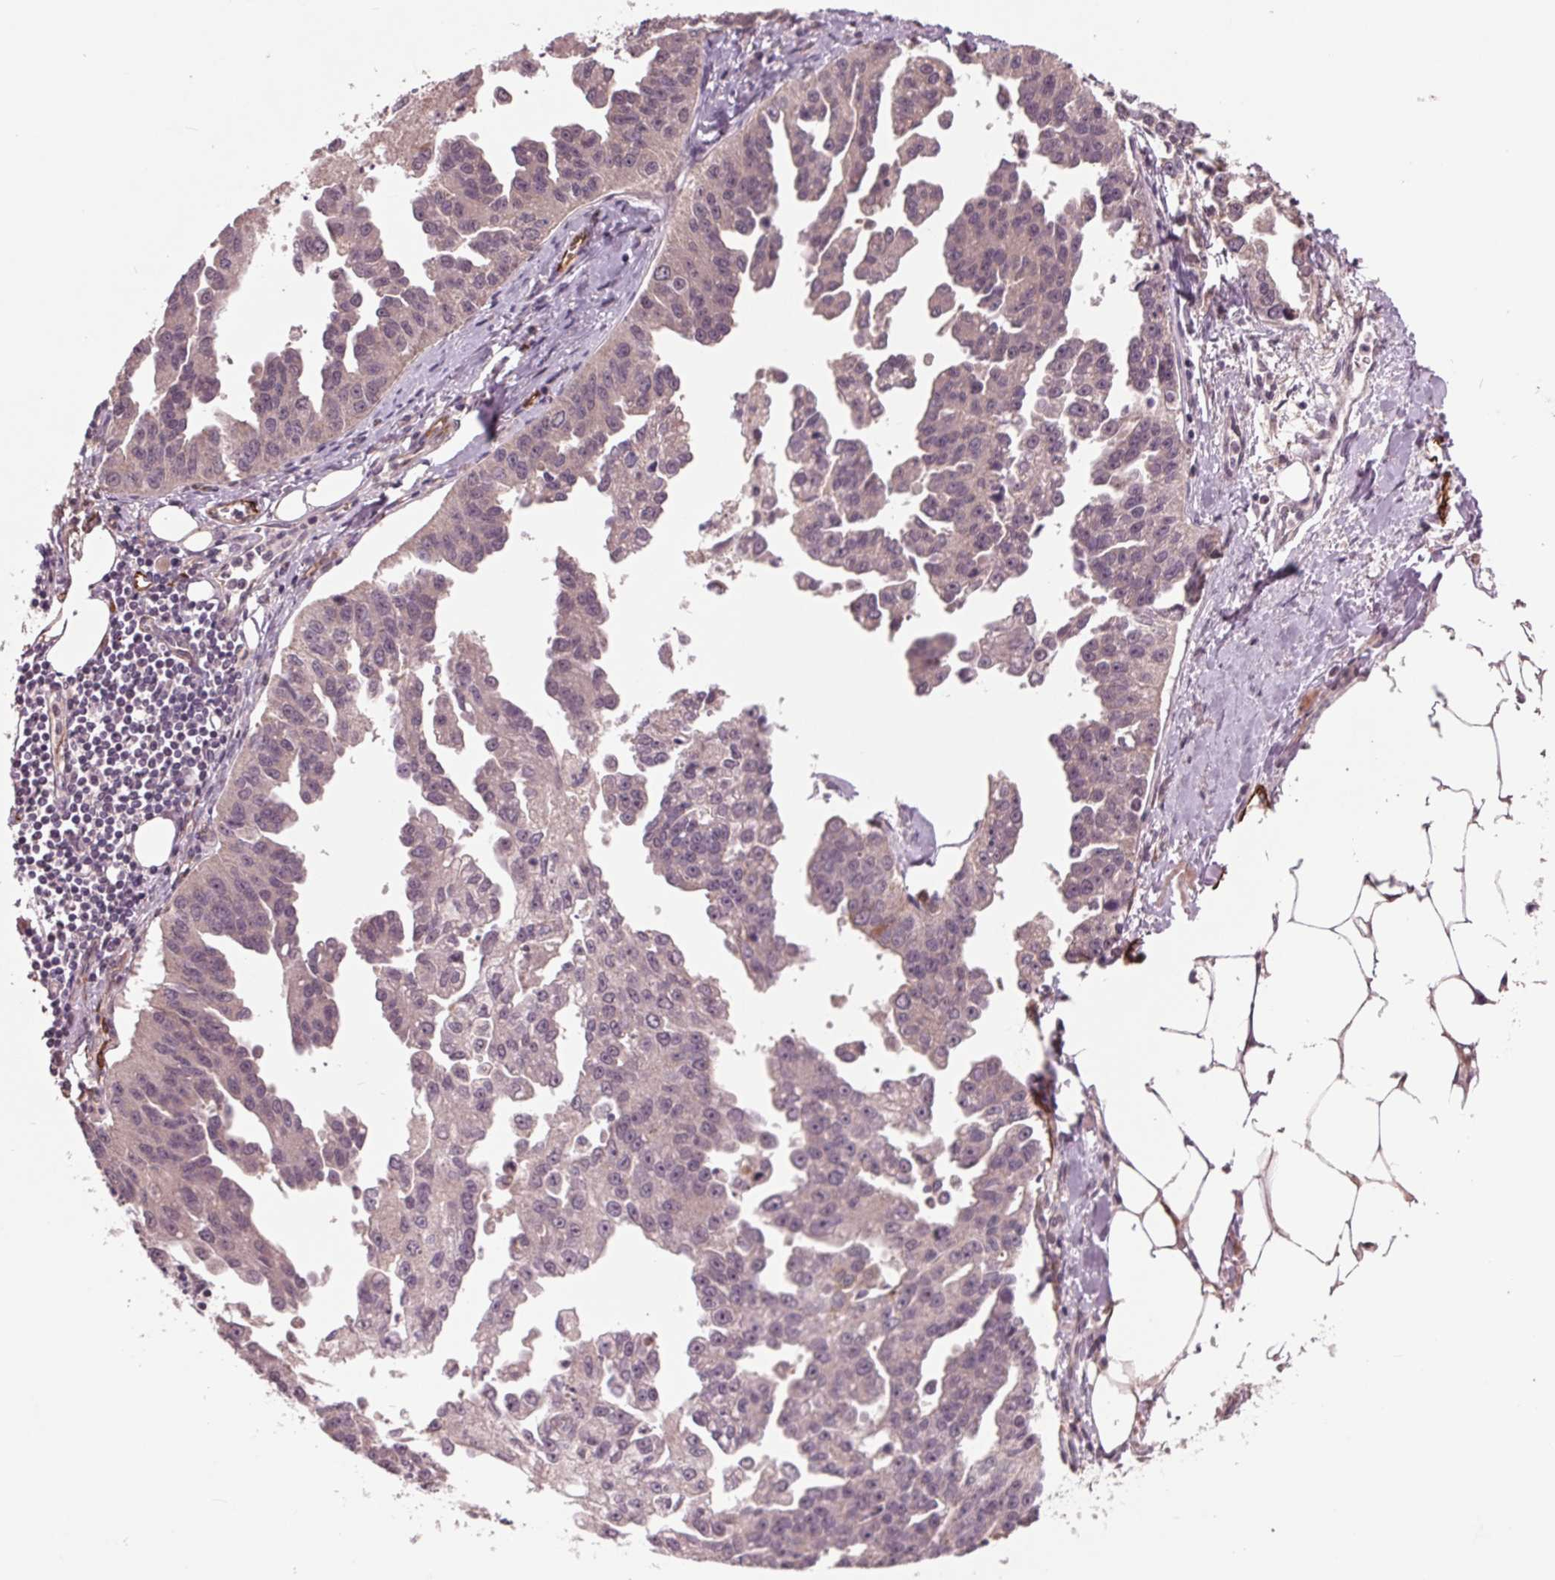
{"staining": {"intensity": "negative", "quantity": "none", "location": "none"}, "tissue": "ovarian cancer", "cell_type": "Tumor cells", "image_type": "cancer", "snomed": [{"axis": "morphology", "description": "Cystadenocarcinoma, serous, NOS"}, {"axis": "topography", "description": "Ovary"}], "caption": "IHC histopathology image of neoplastic tissue: ovarian cancer stained with DAB (3,3'-diaminobenzidine) displays no significant protein staining in tumor cells.", "gene": "MAPK8", "patient": {"sex": "female", "age": 75}}